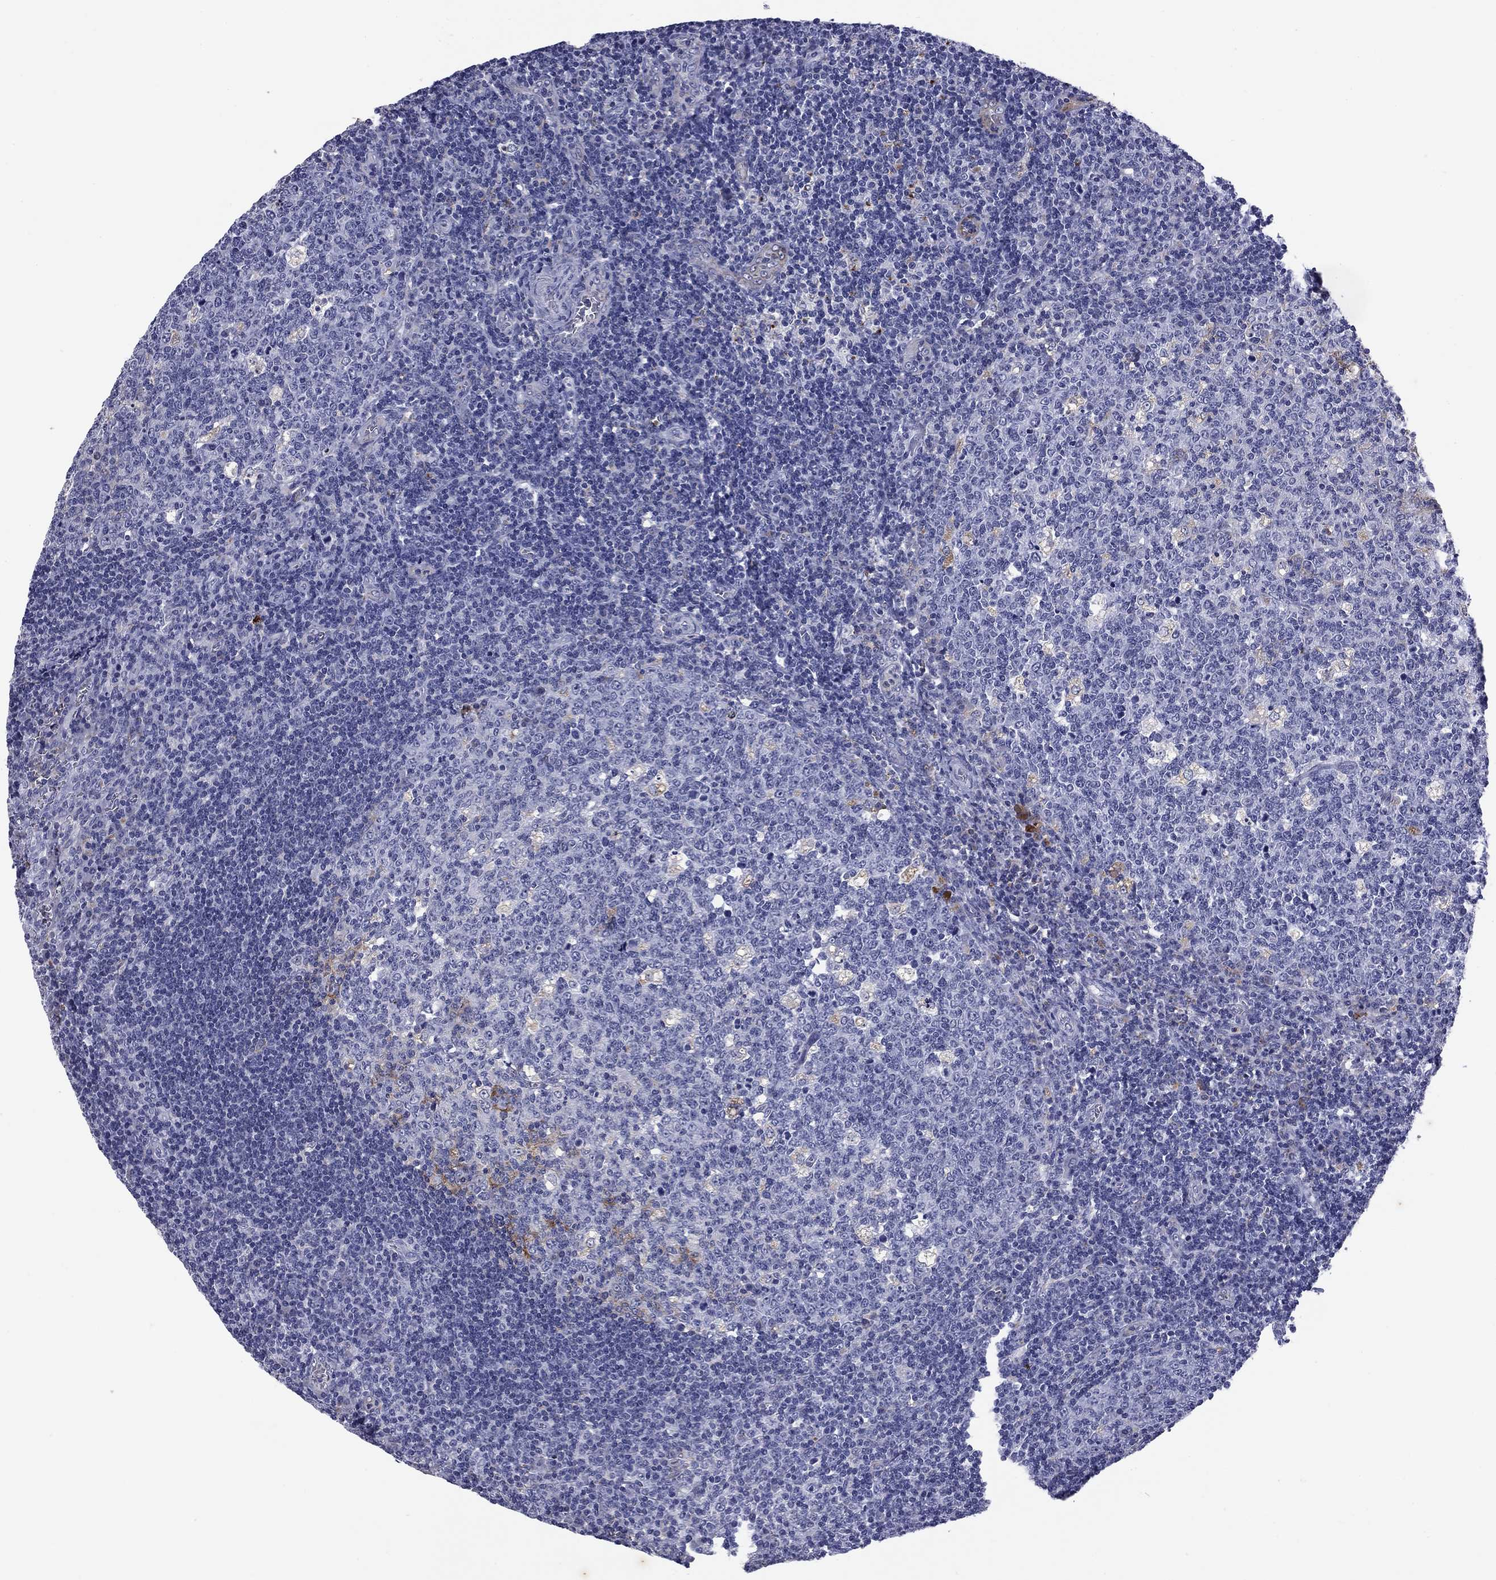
{"staining": {"intensity": "moderate", "quantity": "<25%", "location": "cytoplasmic/membranous"}, "tissue": "tonsil", "cell_type": "Germinal center cells", "image_type": "normal", "snomed": [{"axis": "morphology", "description": "Normal tissue, NOS"}, {"axis": "topography", "description": "Tonsil"}], "caption": "Benign tonsil exhibits moderate cytoplasmic/membranous expression in about <25% of germinal center cells.", "gene": "MADCAM1", "patient": {"sex": "female", "age": 13}}